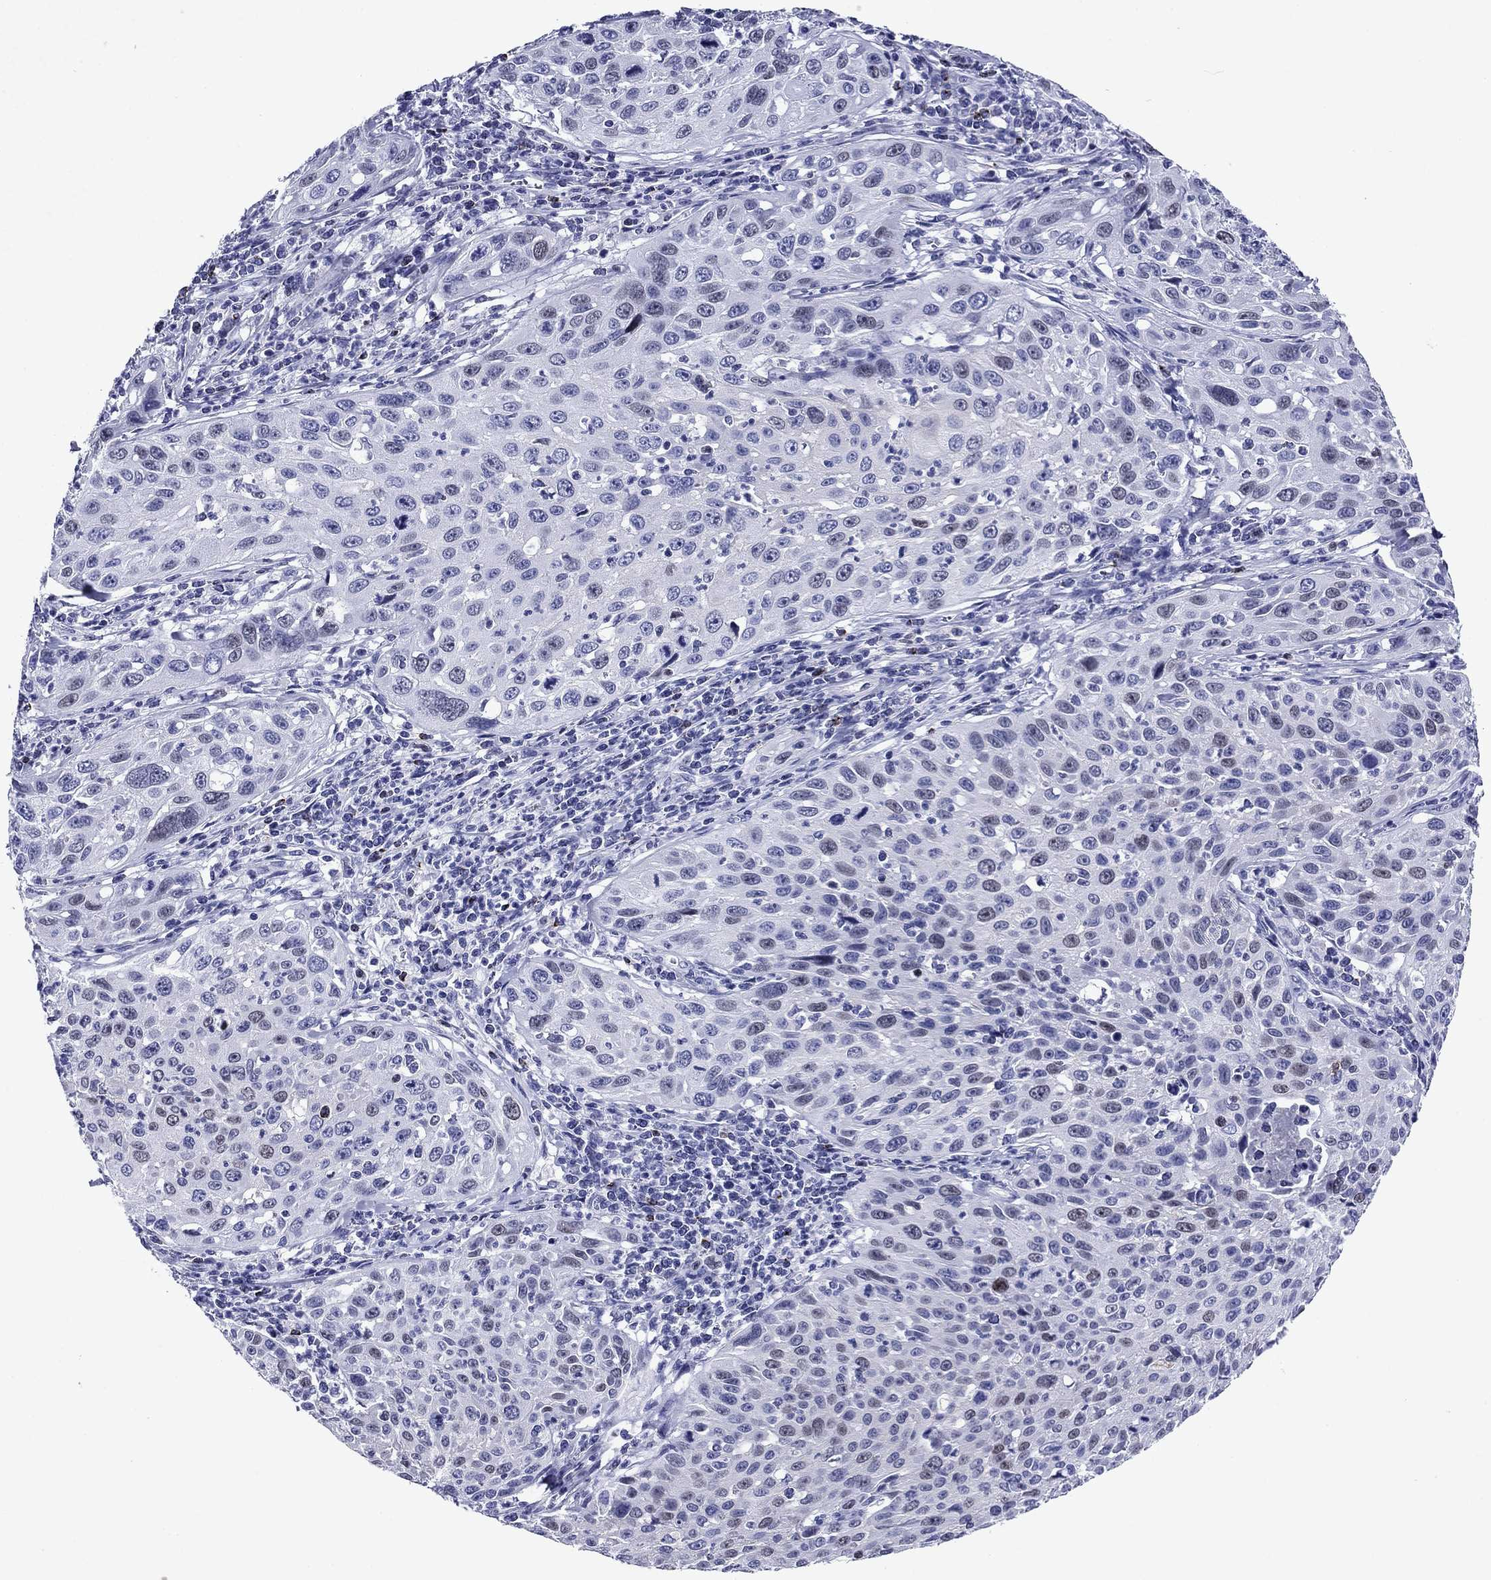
{"staining": {"intensity": "weak", "quantity": "<25%", "location": "nuclear"}, "tissue": "cervical cancer", "cell_type": "Tumor cells", "image_type": "cancer", "snomed": [{"axis": "morphology", "description": "Squamous cell carcinoma, NOS"}, {"axis": "topography", "description": "Cervix"}], "caption": "DAB (3,3'-diaminobenzidine) immunohistochemical staining of human squamous cell carcinoma (cervical) displays no significant expression in tumor cells.", "gene": "GZMK", "patient": {"sex": "female", "age": 26}}